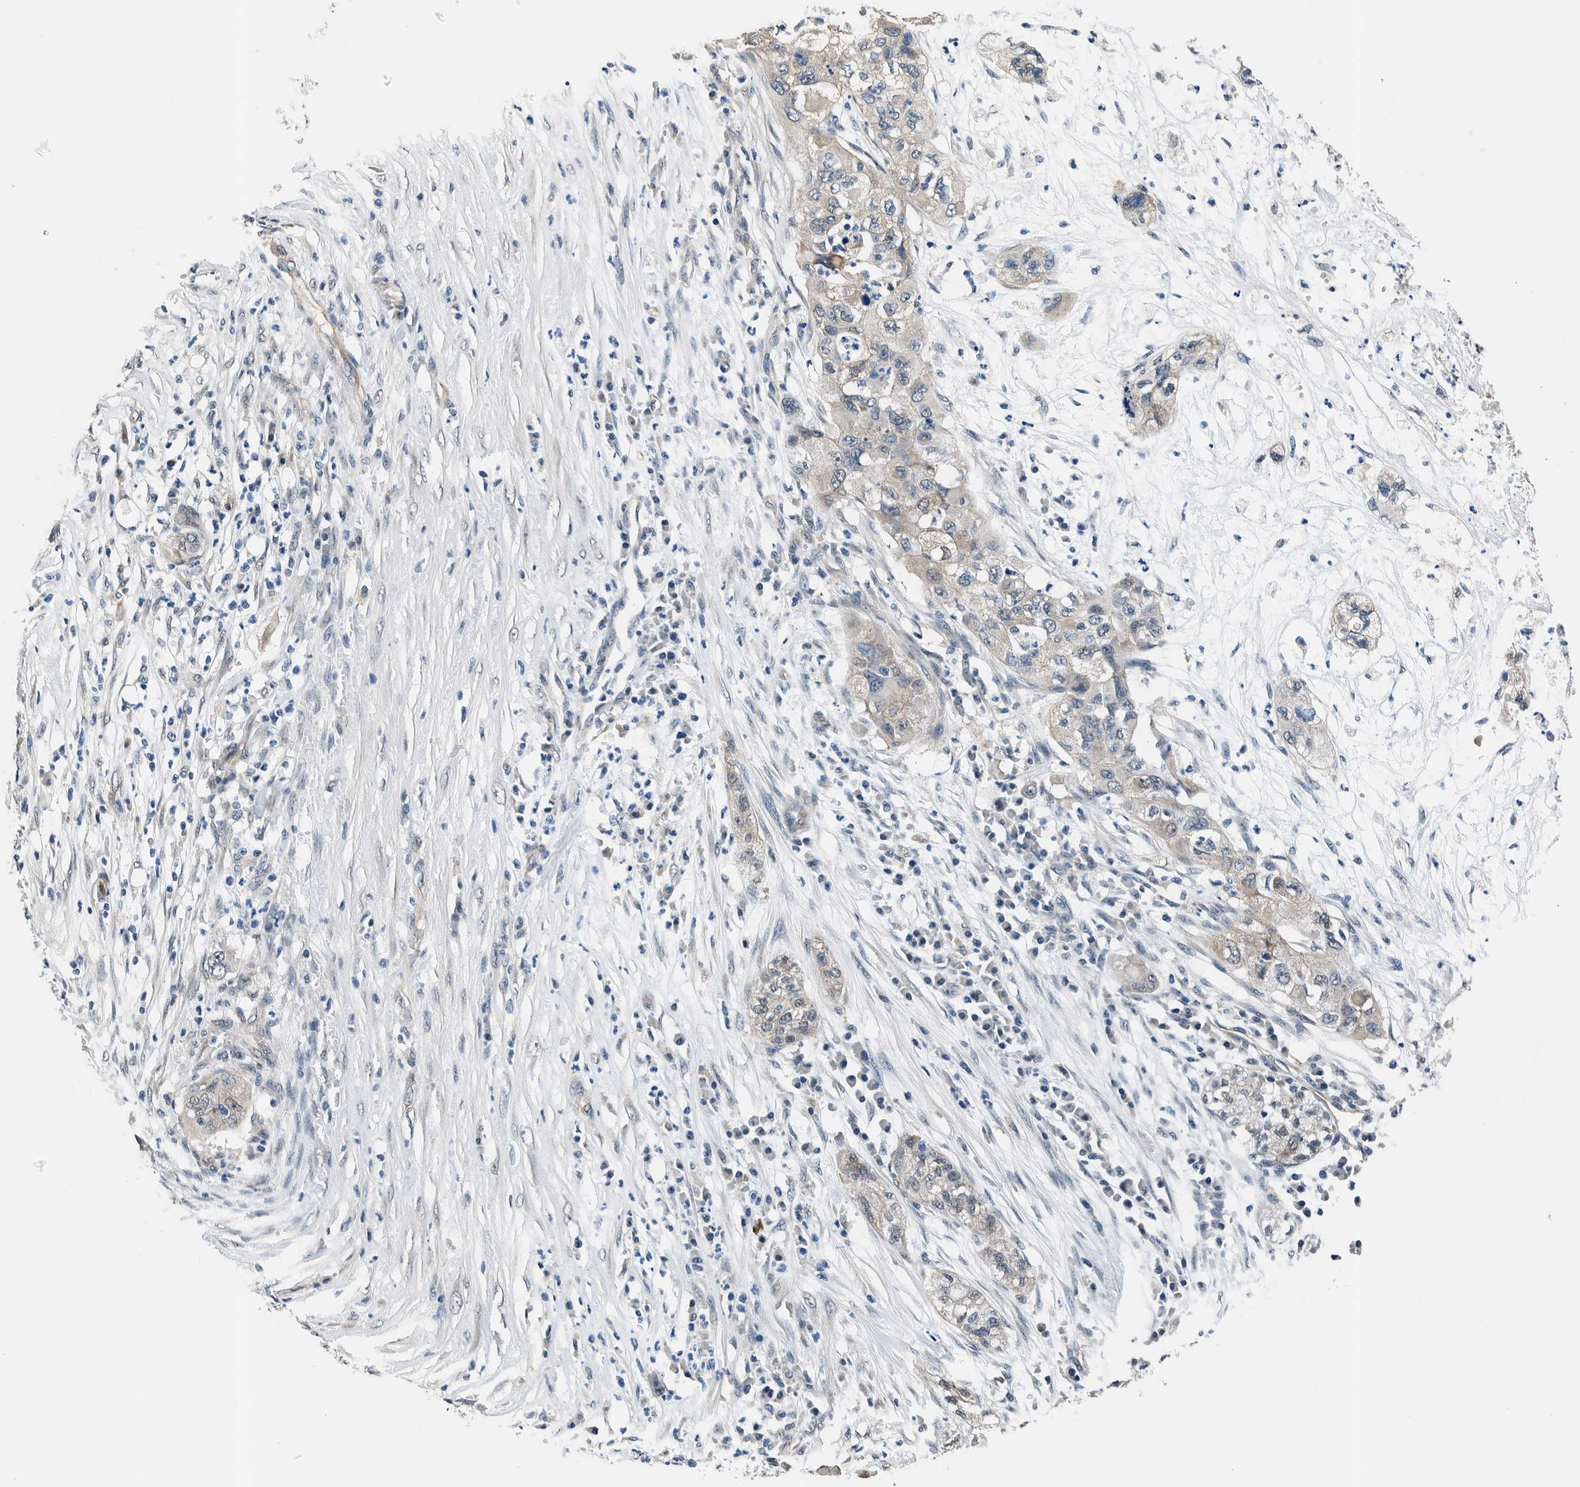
{"staining": {"intensity": "negative", "quantity": "none", "location": "none"}, "tissue": "pancreatic cancer", "cell_type": "Tumor cells", "image_type": "cancer", "snomed": [{"axis": "morphology", "description": "Adenocarcinoma, NOS"}, {"axis": "topography", "description": "Pancreas"}], "caption": "This is a photomicrograph of IHC staining of adenocarcinoma (pancreatic), which shows no staining in tumor cells.", "gene": "NIBAN2", "patient": {"sex": "female", "age": 78}}